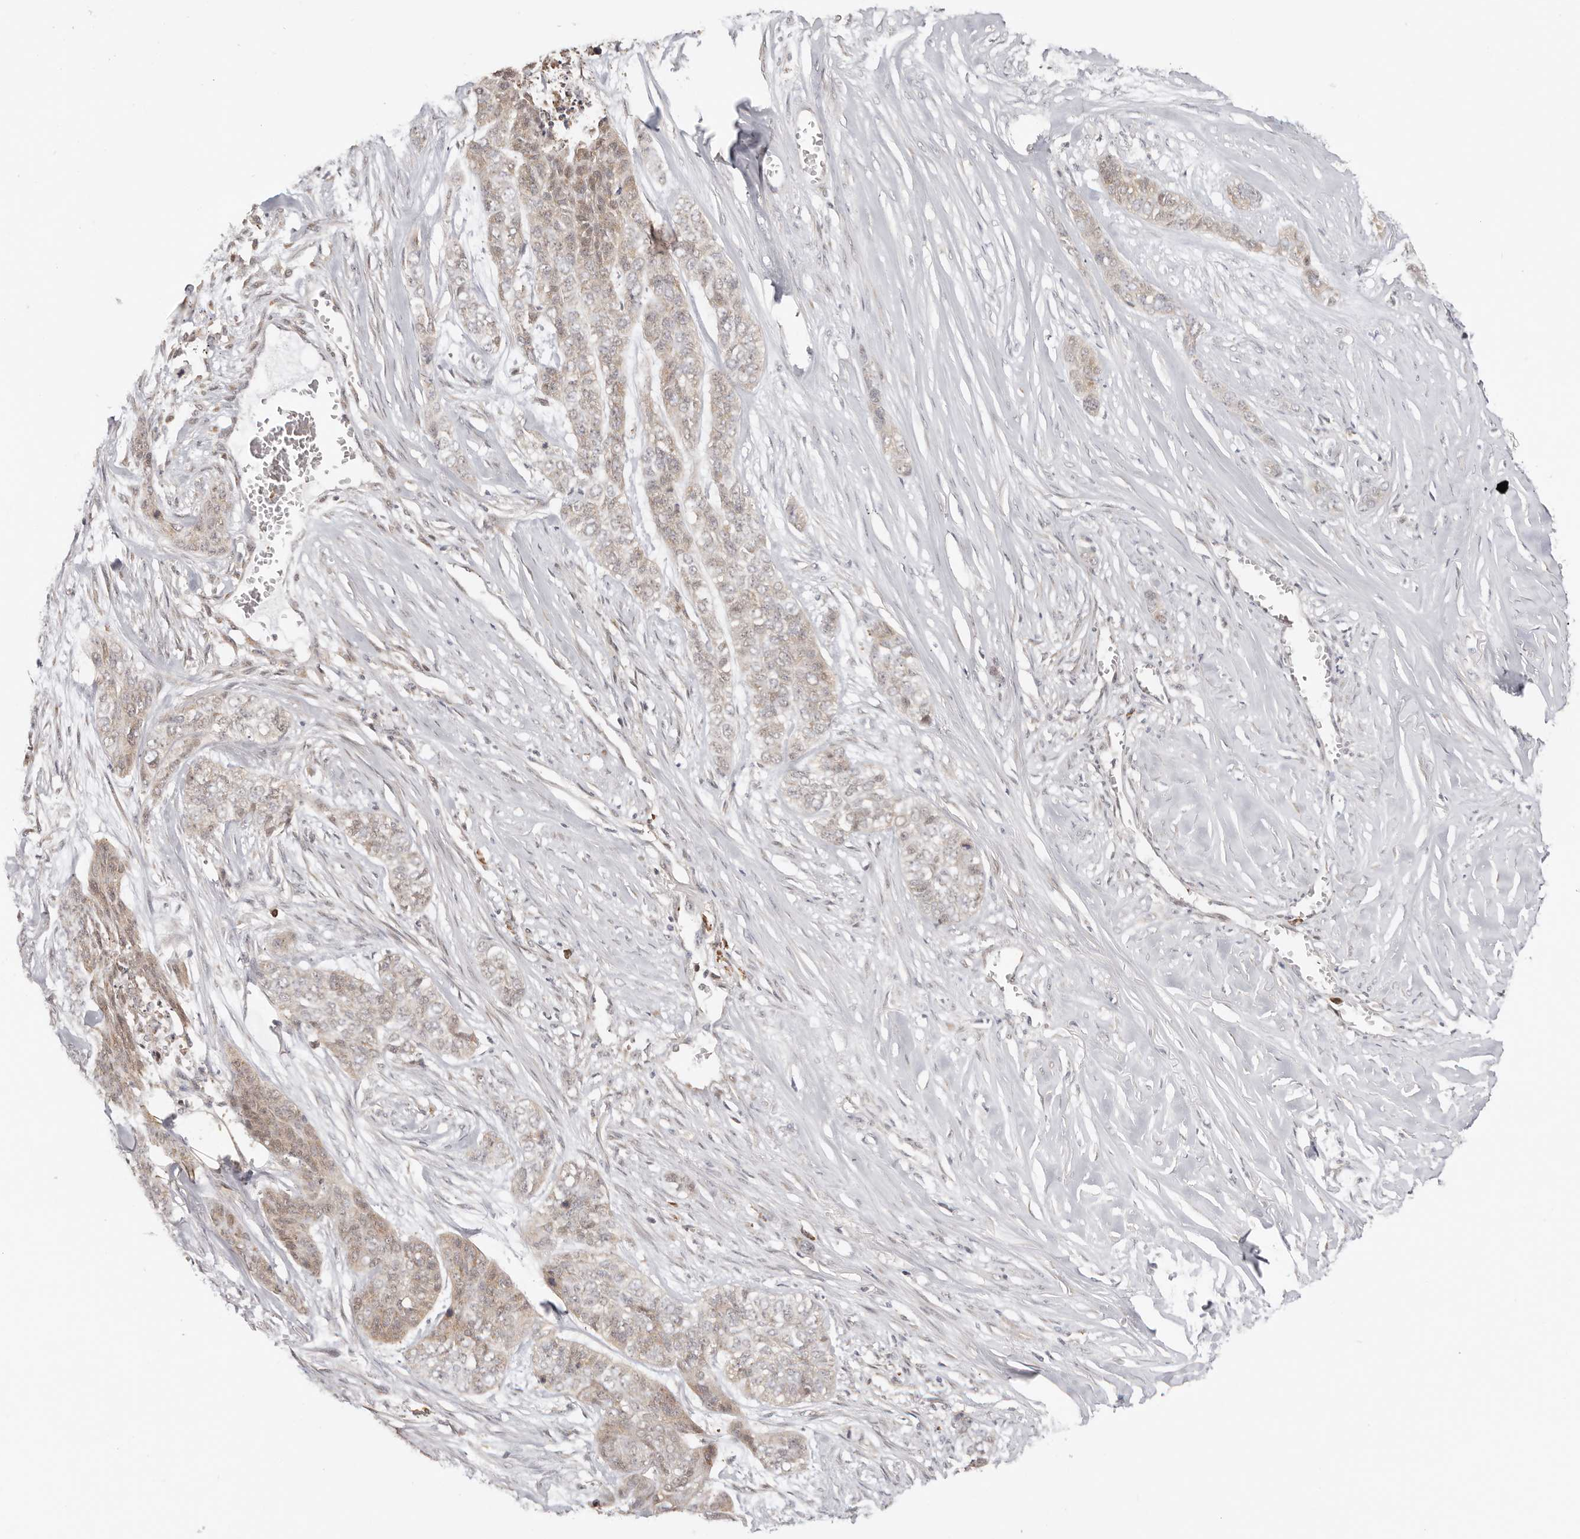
{"staining": {"intensity": "weak", "quantity": ">75%", "location": "cytoplasmic/membranous,nuclear"}, "tissue": "skin cancer", "cell_type": "Tumor cells", "image_type": "cancer", "snomed": [{"axis": "morphology", "description": "Basal cell carcinoma"}, {"axis": "topography", "description": "Skin"}], "caption": "Immunohistochemical staining of skin basal cell carcinoma reveals low levels of weak cytoplasmic/membranous and nuclear protein expression in approximately >75% of tumor cells. Nuclei are stained in blue.", "gene": "LARP7", "patient": {"sex": "female", "age": 64}}